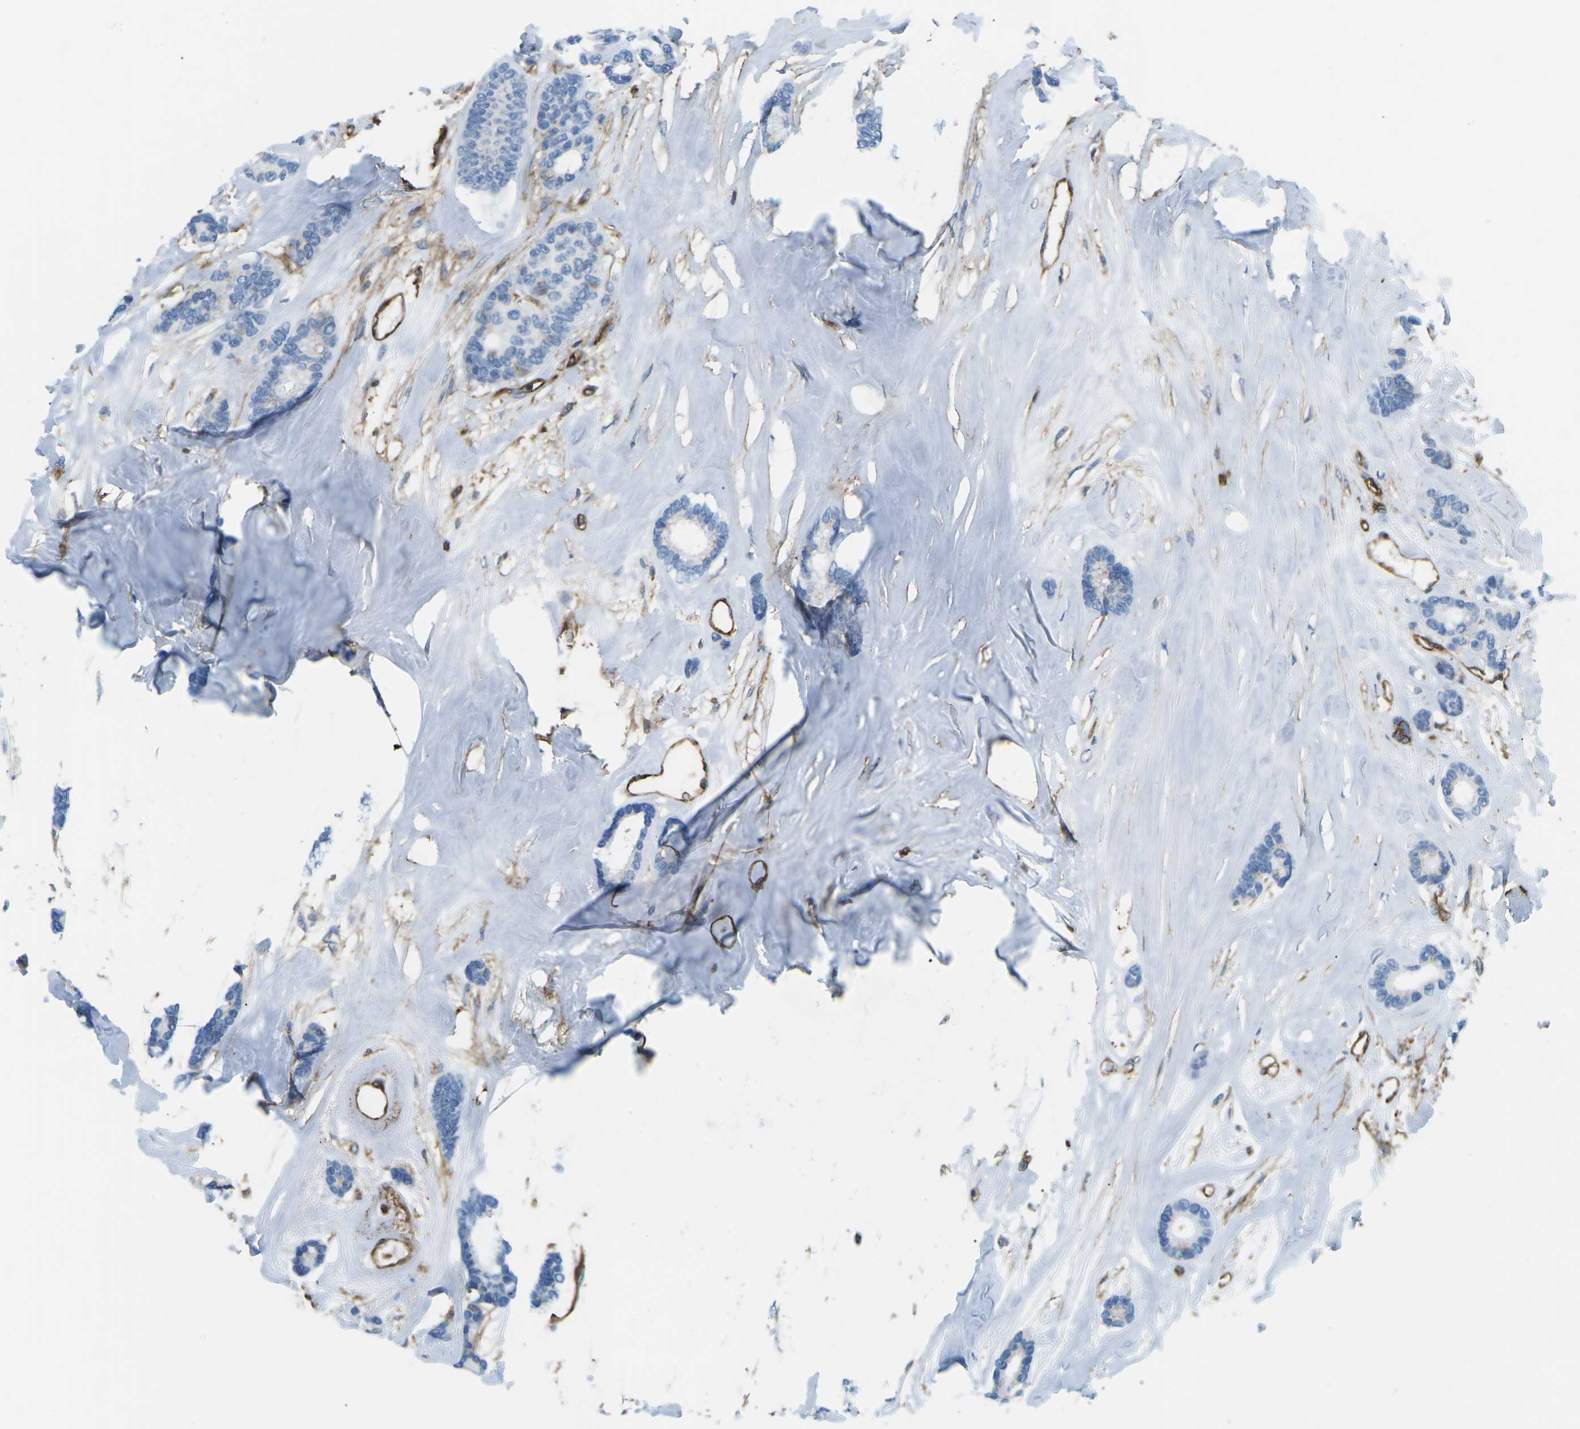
{"staining": {"intensity": "negative", "quantity": "none", "location": "none"}, "tissue": "breast cancer", "cell_type": "Tumor cells", "image_type": "cancer", "snomed": [{"axis": "morphology", "description": "Duct carcinoma"}, {"axis": "topography", "description": "Breast"}], "caption": "Tumor cells are negative for protein expression in human breast intraductal carcinoma. (Stains: DAB immunohistochemistry with hematoxylin counter stain, Microscopy: brightfield microscopy at high magnification).", "gene": "HLA-B", "patient": {"sex": "female", "age": 87}}